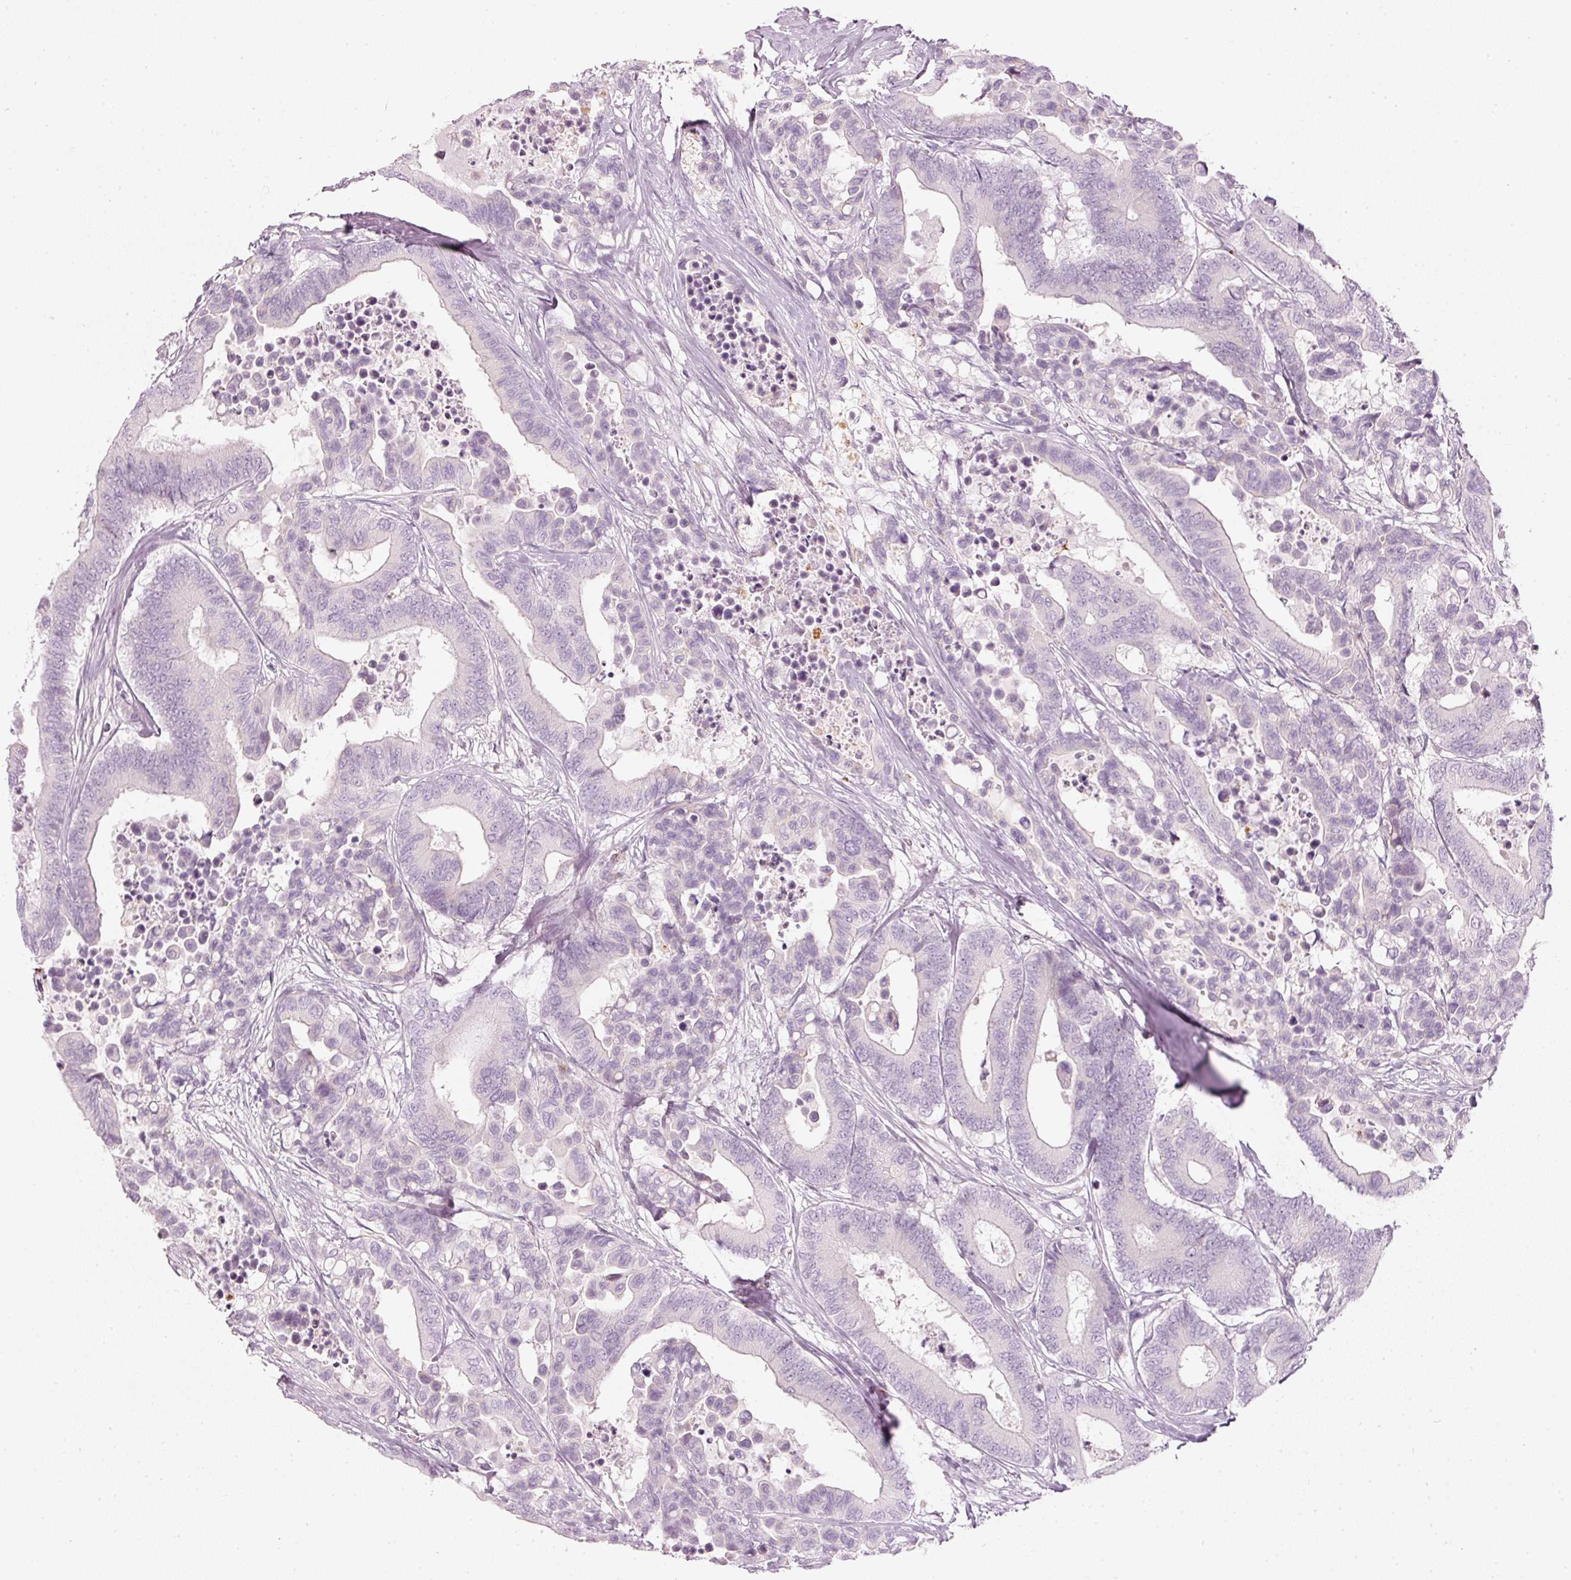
{"staining": {"intensity": "negative", "quantity": "none", "location": "none"}, "tissue": "colorectal cancer", "cell_type": "Tumor cells", "image_type": "cancer", "snomed": [{"axis": "morphology", "description": "Normal tissue, NOS"}, {"axis": "morphology", "description": "Adenocarcinoma, NOS"}, {"axis": "topography", "description": "Colon"}], "caption": "Immunohistochemical staining of colorectal cancer (adenocarcinoma) exhibits no significant positivity in tumor cells. (Stains: DAB immunohistochemistry (IHC) with hematoxylin counter stain, Microscopy: brightfield microscopy at high magnification).", "gene": "LECT2", "patient": {"sex": "male", "age": 82}}